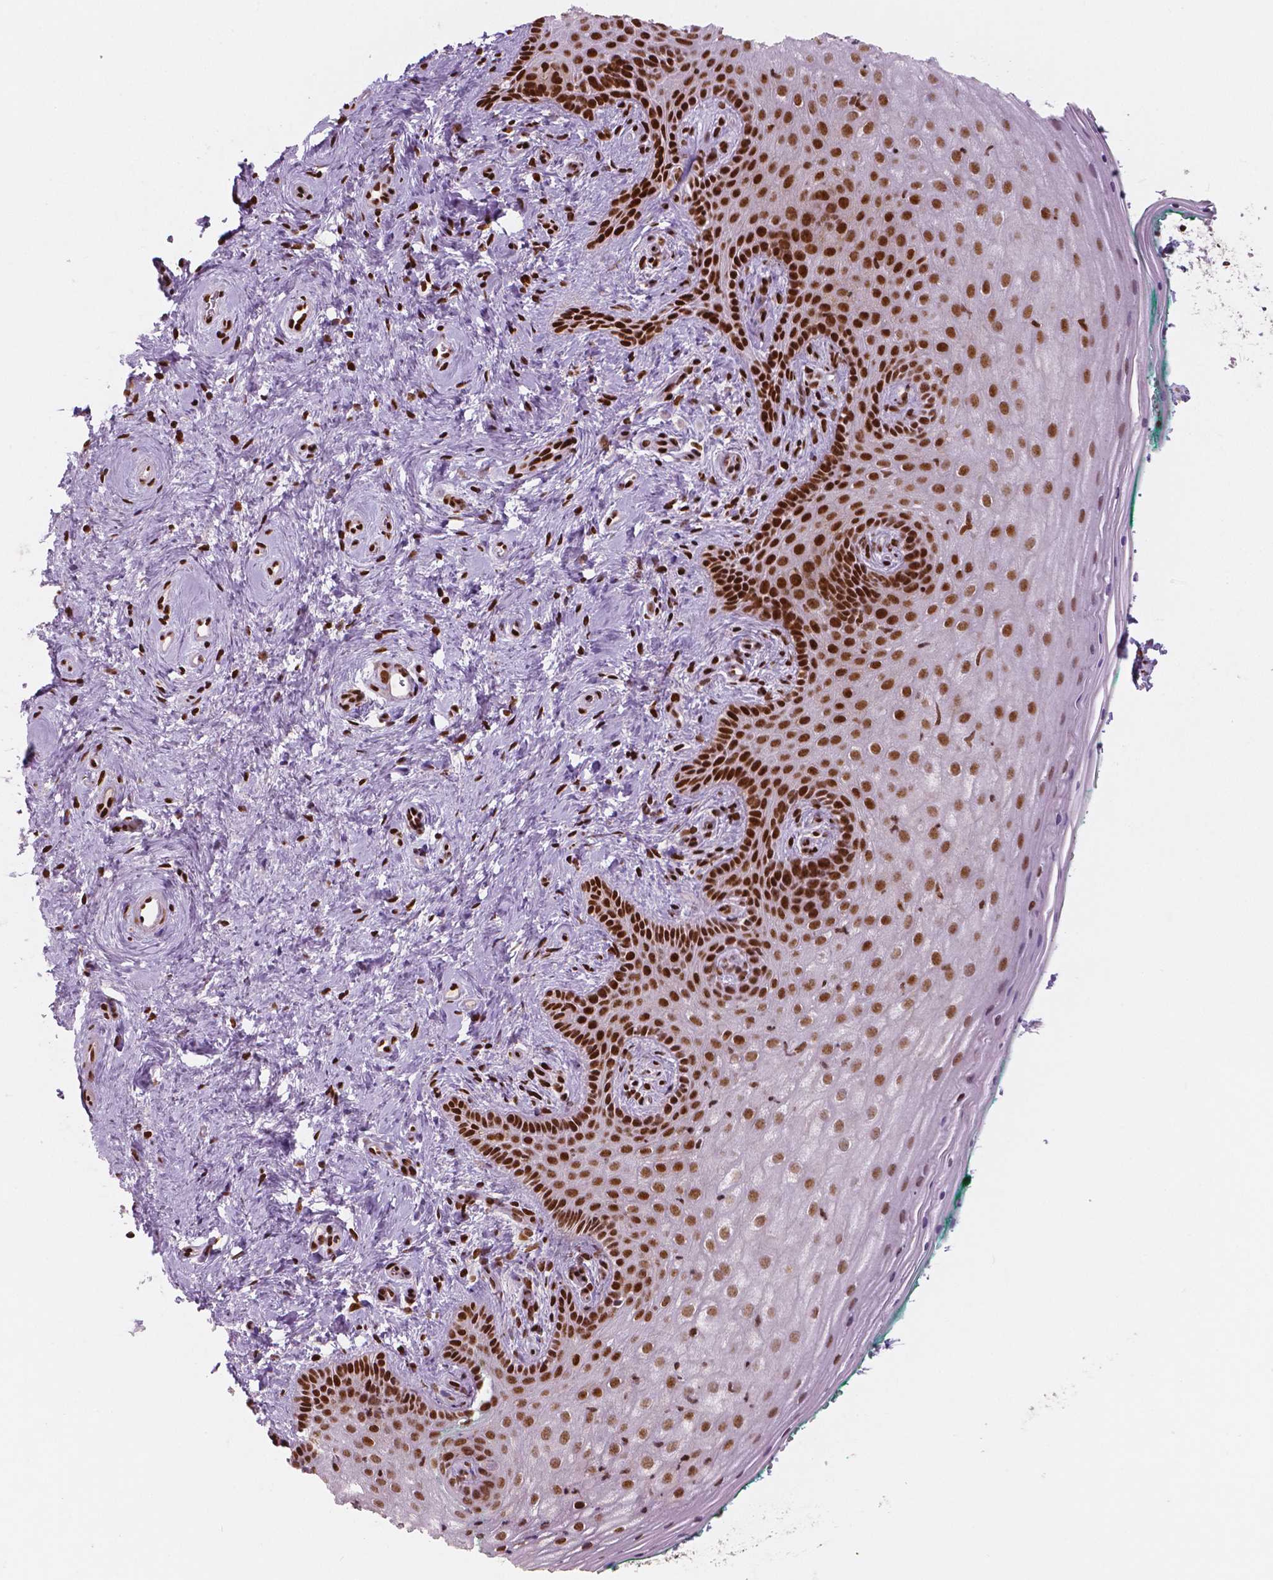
{"staining": {"intensity": "strong", "quantity": "25%-75%", "location": "nuclear"}, "tissue": "vagina", "cell_type": "Squamous epithelial cells", "image_type": "normal", "snomed": [{"axis": "morphology", "description": "Normal tissue, NOS"}, {"axis": "topography", "description": "Vagina"}], "caption": "Immunohistochemistry (IHC) of benign vagina reveals high levels of strong nuclear expression in approximately 25%-75% of squamous epithelial cells.", "gene": "BRD4", "patient": {"sex": "female", "age": 45}}